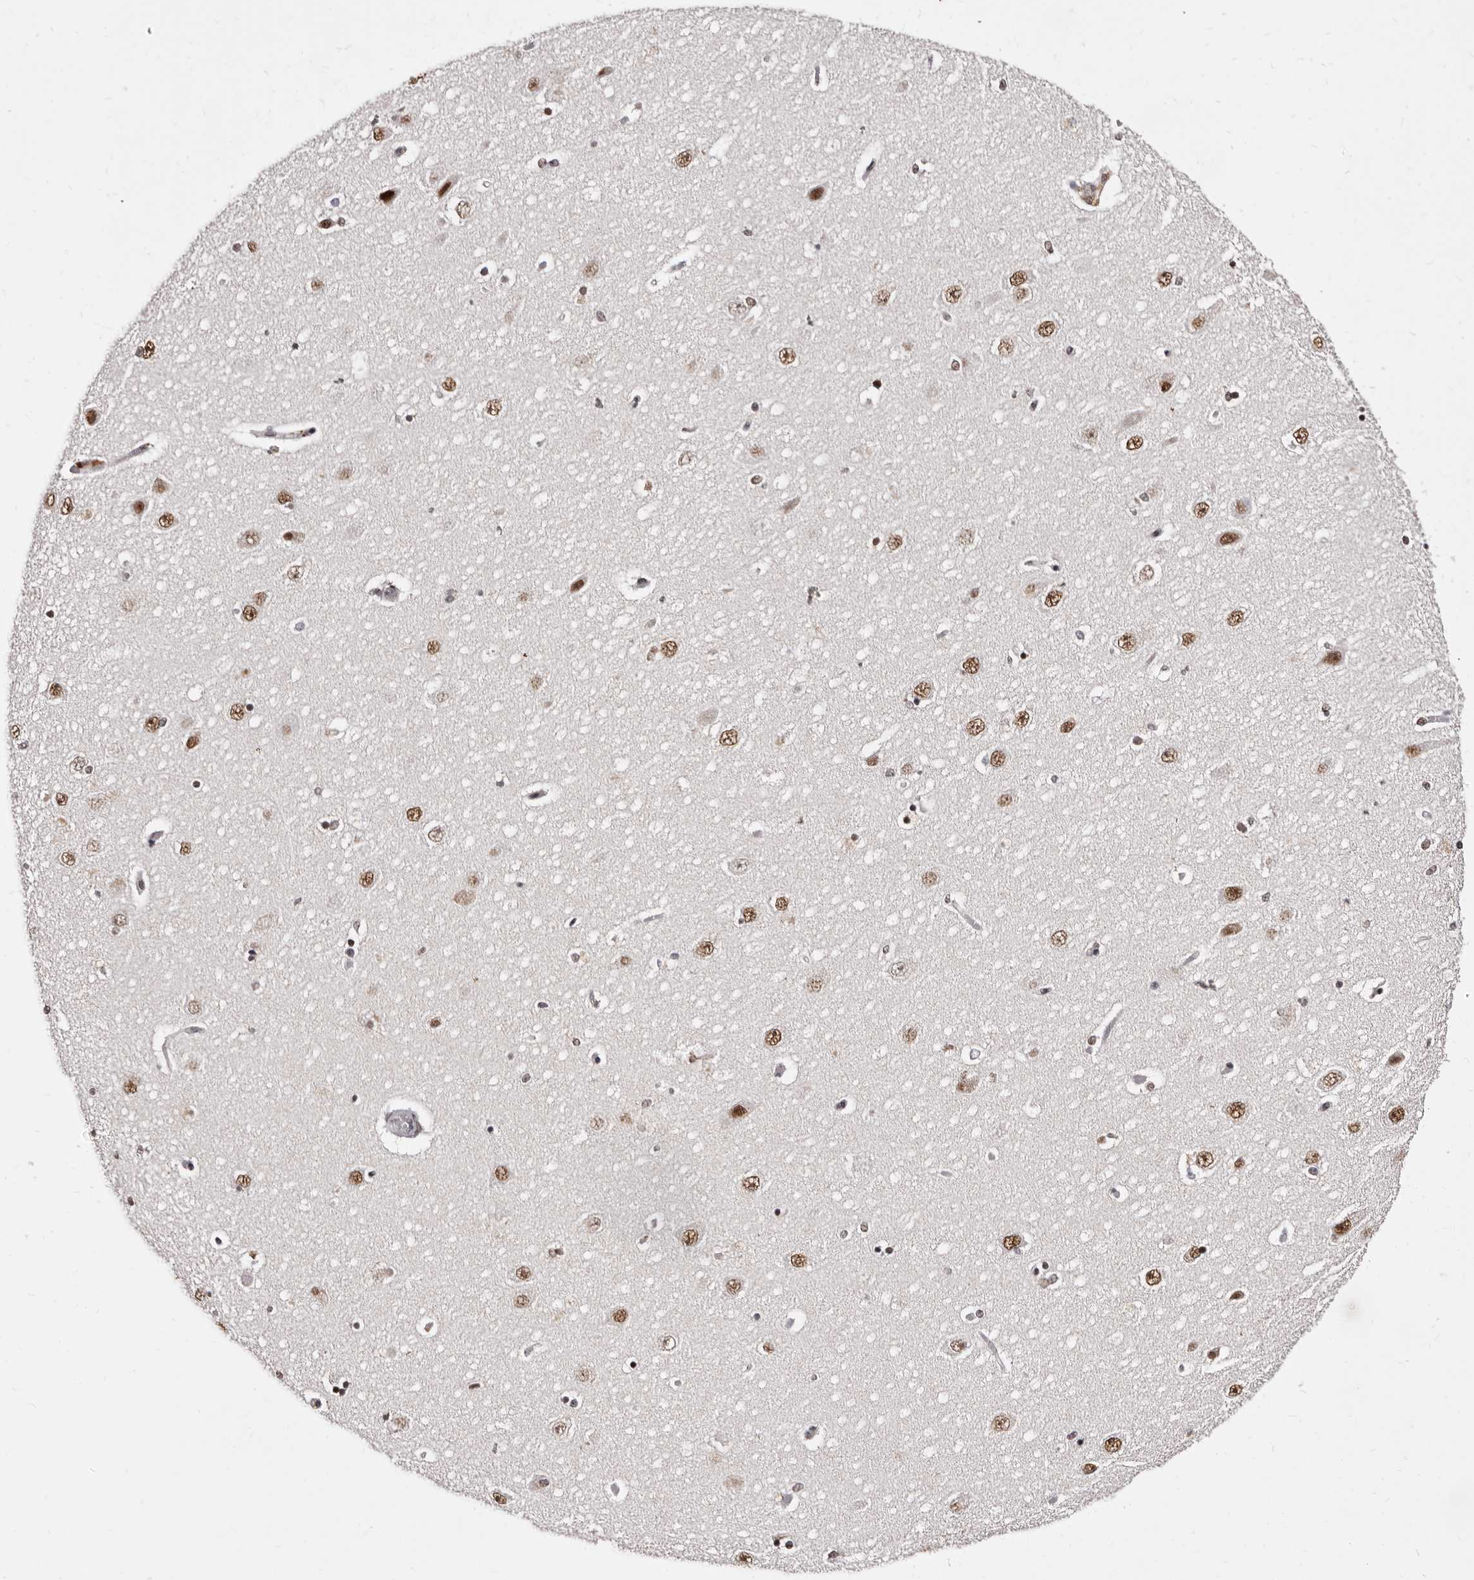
{"staining": {"intensity": "moderate", "quantity": "<25%", "location": "nuclear"}, "tissue": "hippocampus", "cell_type": "Glial cells", "image_type": "normal", "snomed": [{"axis": "morphology", "description": "Normal tissue, NOS"}, {"axis": "topography", "description": "Hippocampus"}], "caption": "Immunohistochemistry of normal human hippocampus demonstrates low levels of moderate nuclear expression in about <25% of glial cells. Nuclei are stained in blue.", "gene": "ANAPC11", "patient": {"sex": "female", "age": 54}}